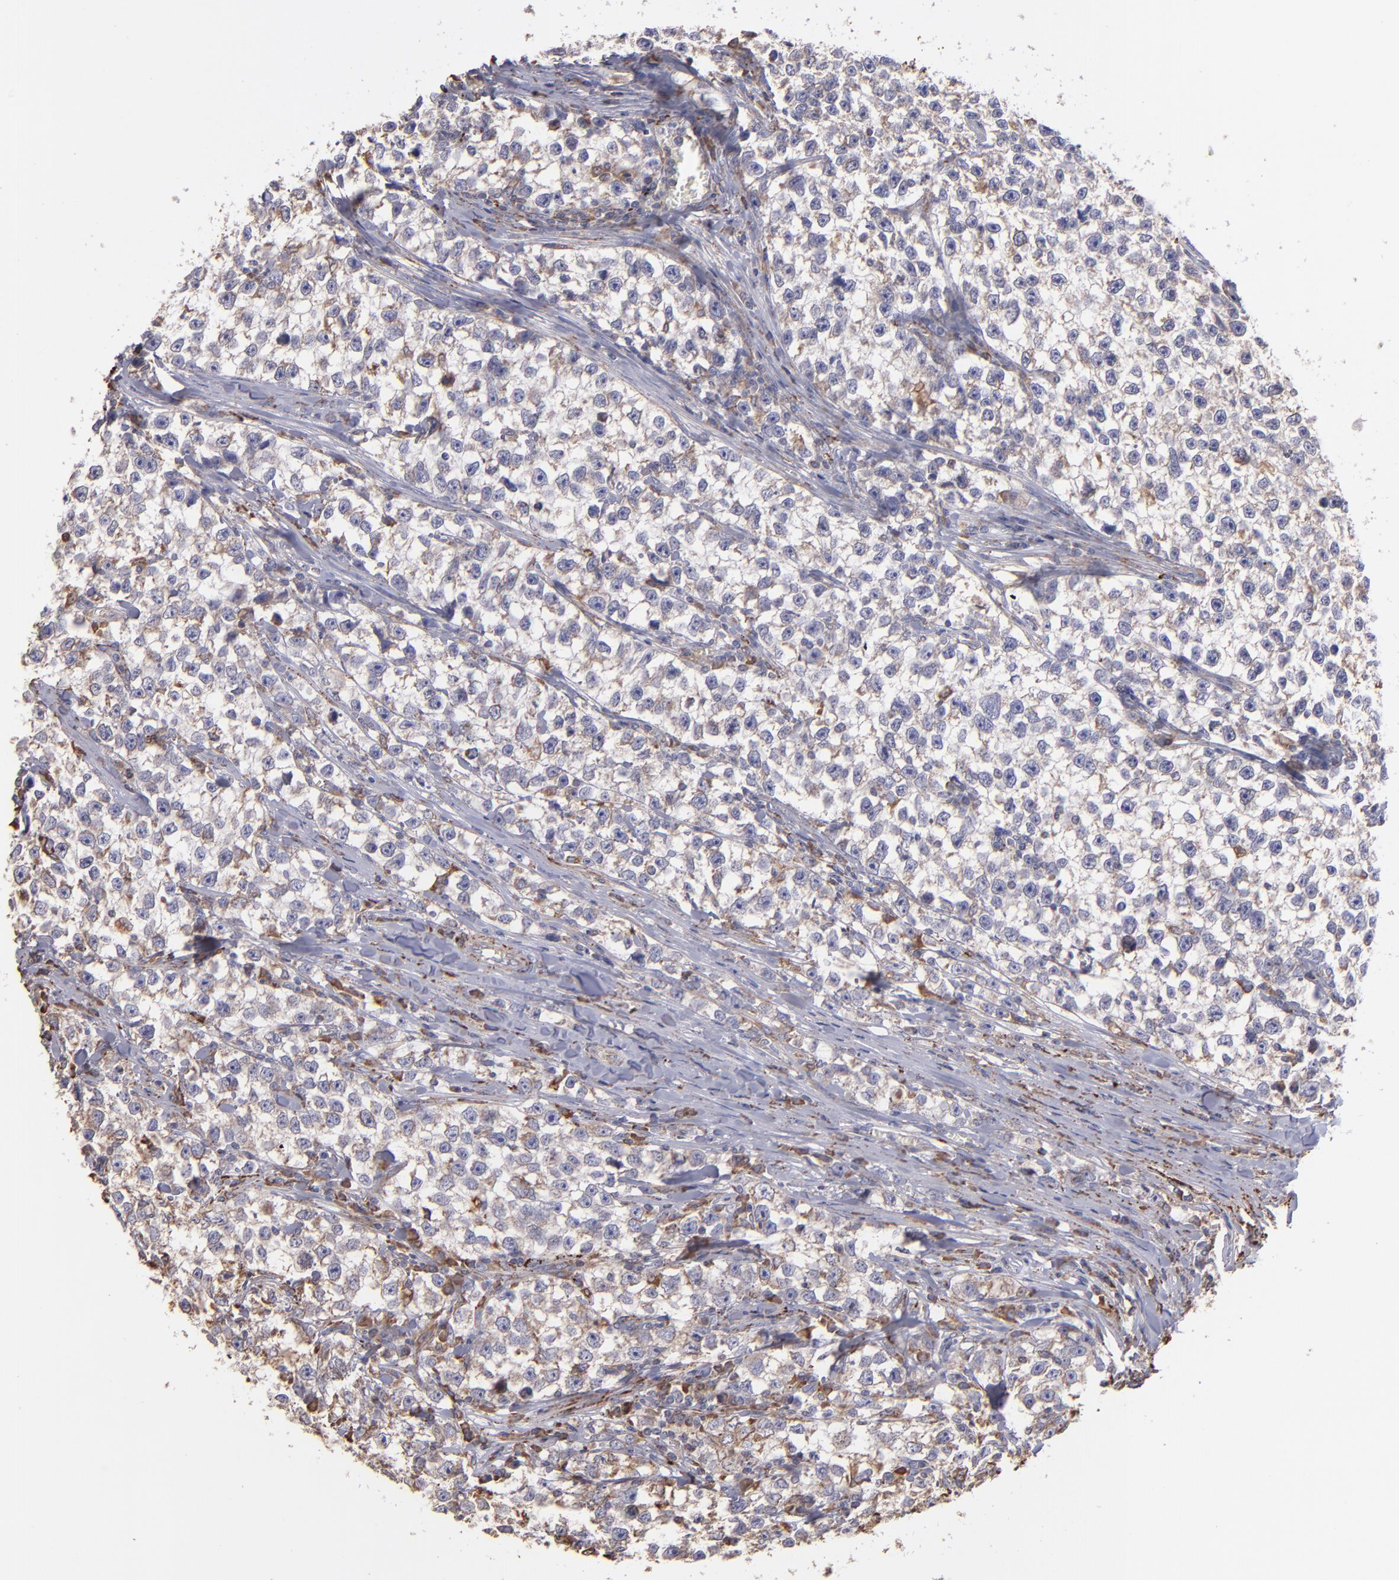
{"staining": {"intensity": "weak", "quantity": ">75%", "location": "cytoplasmic/membranous"}, "tissue": "testis cancer", "cell_type": "Tumor cells", "image_type": "cancer", "snomed": [{"axis": "morphology", "description": "Seminoma, NOS"}, {"axis": "morphology", "description": "Carcinoma, Embryonal, NOS"}, {"axis": "topography", "description": "Testis"}], "caption": "This photomicrograph displays immunohistochemistry staining of human testis cancer (seminoma), with low weak cytoplasmic/membranous staining in approximately >75% of tumor cells.", "gene": "MAOB", "patient": {"sex": "male", "age": 30}}